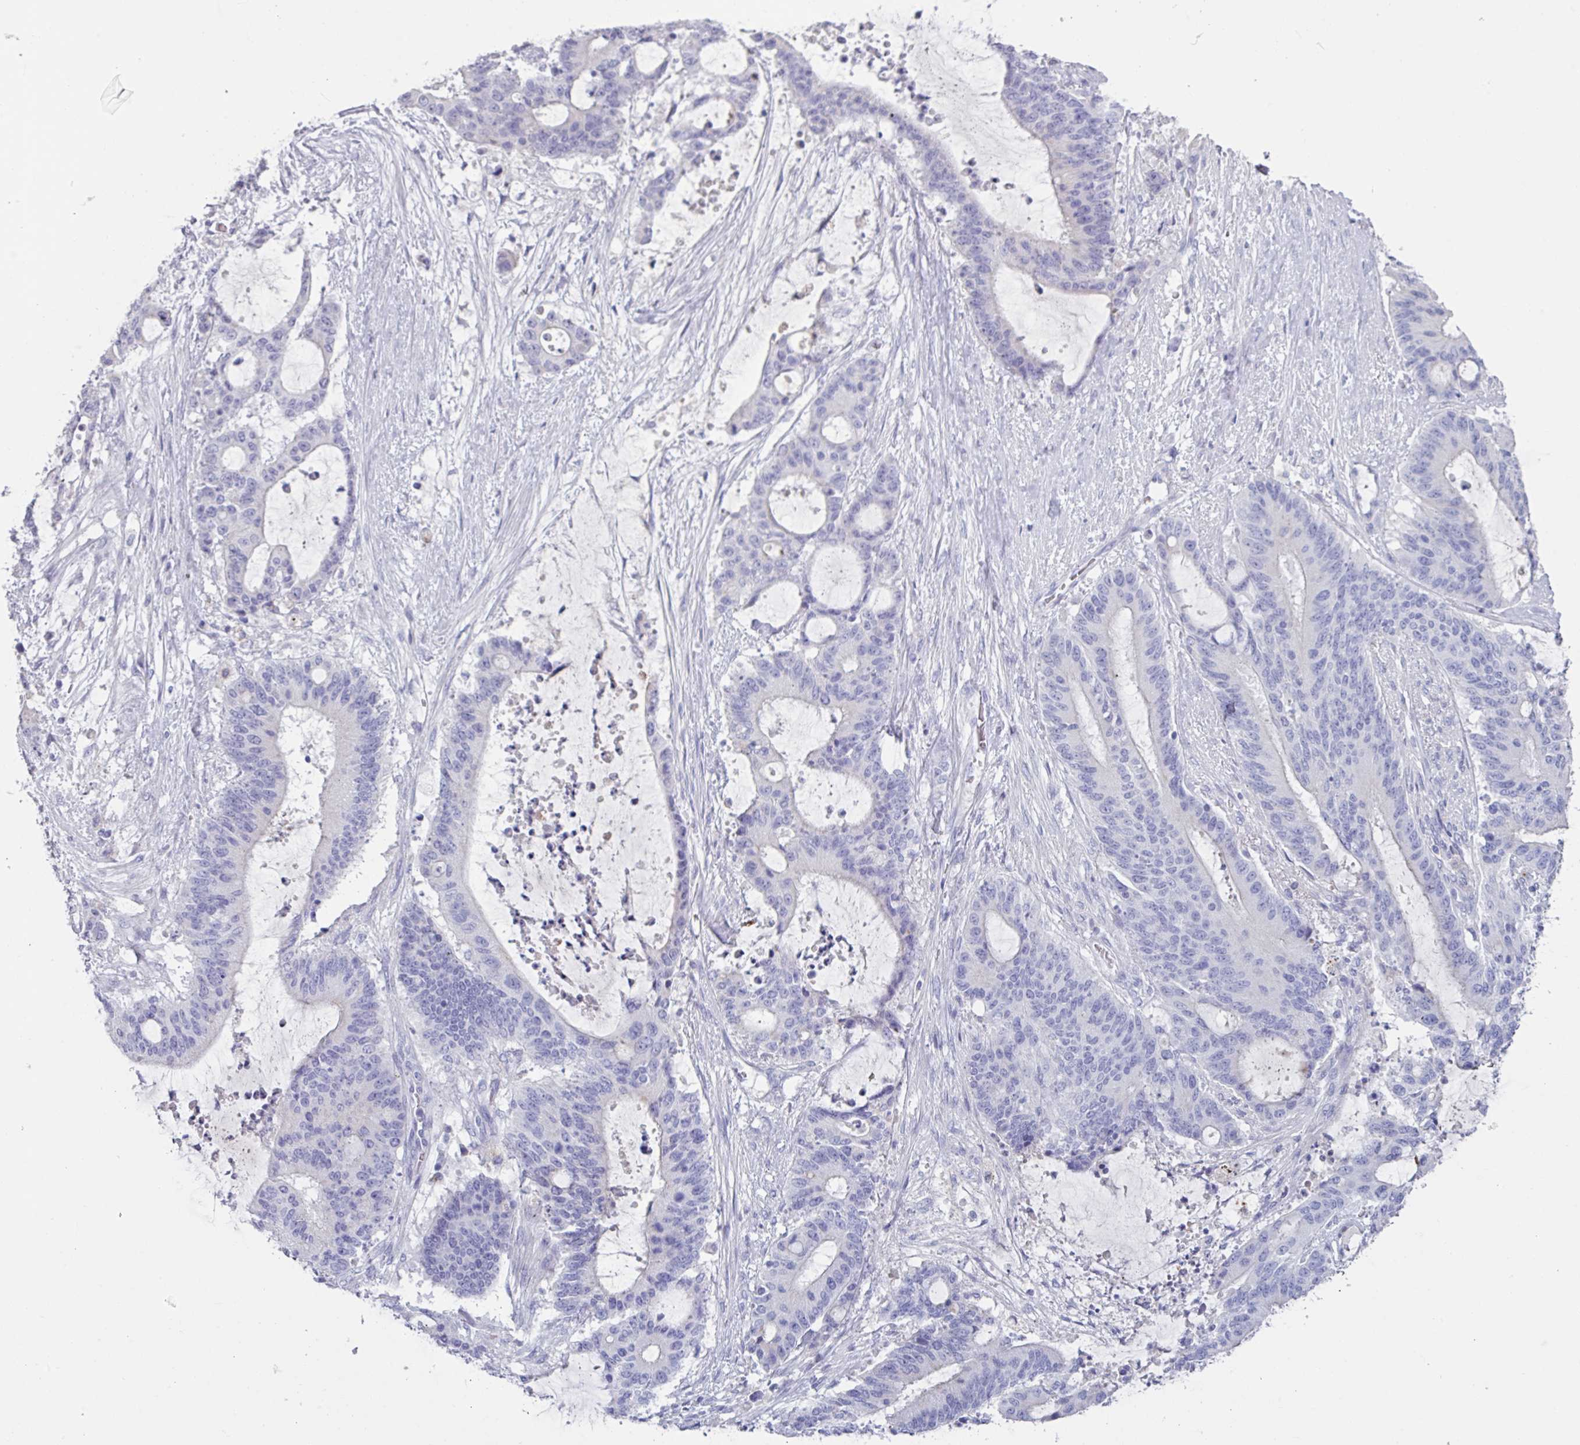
{"staining": {"intensity": "negative", "quantity": "none", "location": "none"}, "tissue": "liver cancer", "cell_type": "Tumor cells", "image_type": "cancer", "snomed": [{"axis": "morphology", "description": "Normal tissue, NOS"}, {"axis": "morphology", "description": "Cholangiocarcinoma"}, {"axis": "topography", "description": "Liver"}, {"axis": "topography", "description": "Peripheral nerve tissue"}], "caption": "The photomicrograph demonstrates no significant expression in tumor cells of liver cancer (cholangiocarcinoma).", "gene": "OR2T10", "patient": {"sex": "female", "age": 73}}